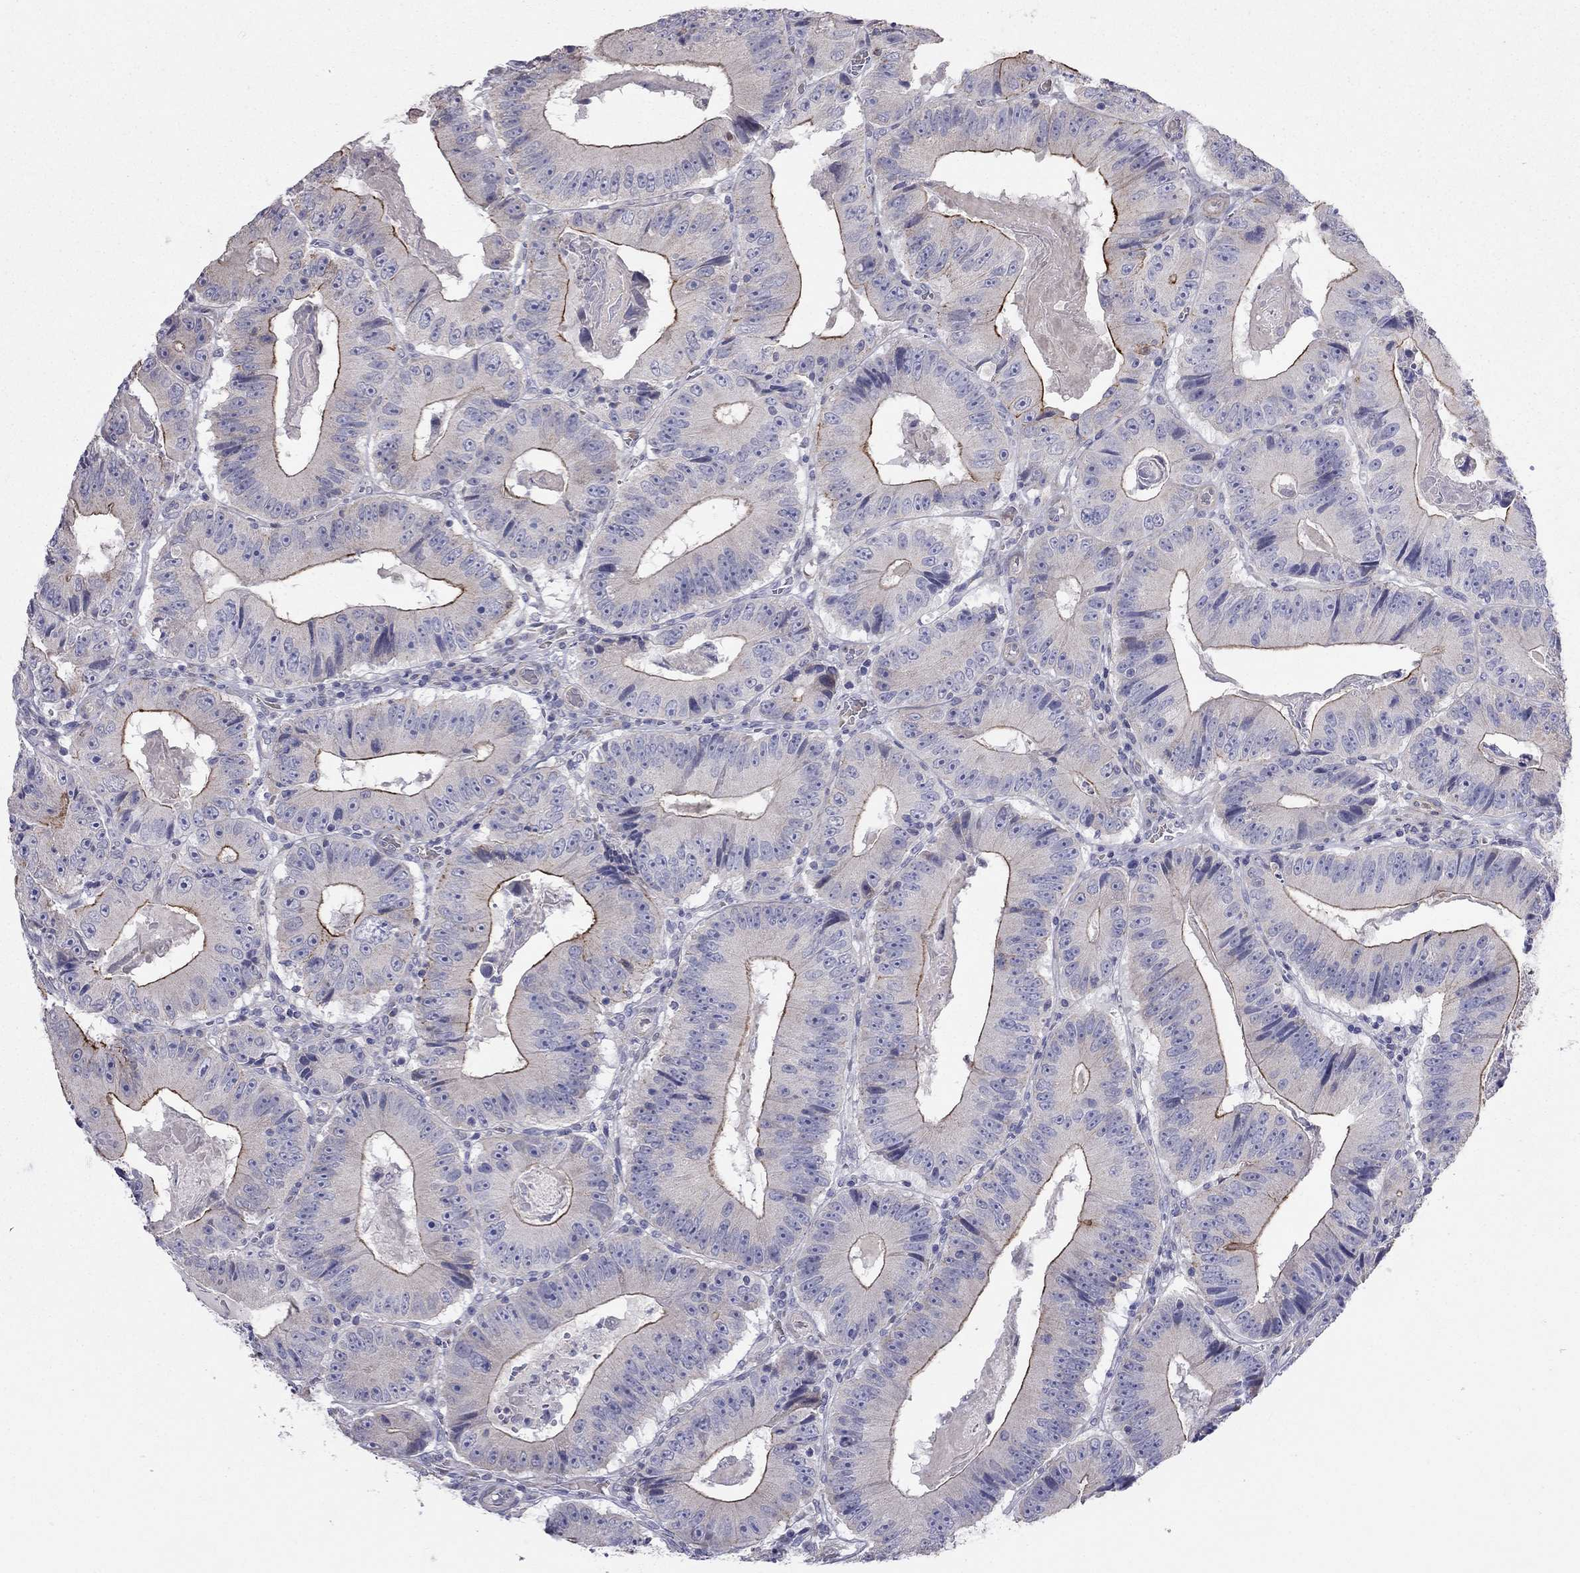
{"staining": {"intensity": "strong", "quantity": "<25%", "location": "cytoplasmic/membranous"}, "tissue": "colorectal cancer", "cell_type": "Tumor cells", "image_type": "cancer", "snomed": [{"axis": "morphology", "description": "Adenocarcinoma, NOS"}, {"axis": "topography", "description": "Colon"}], "caption": "Strong cytoplasmic/membranous expression for a protein is identified in about <25% of tumor cells of adenocarcinoma (colorectal) using immunohistochemistry (IHC).", "gene": "SYTL2", "patient": {"sex": "female", "age": 86}}